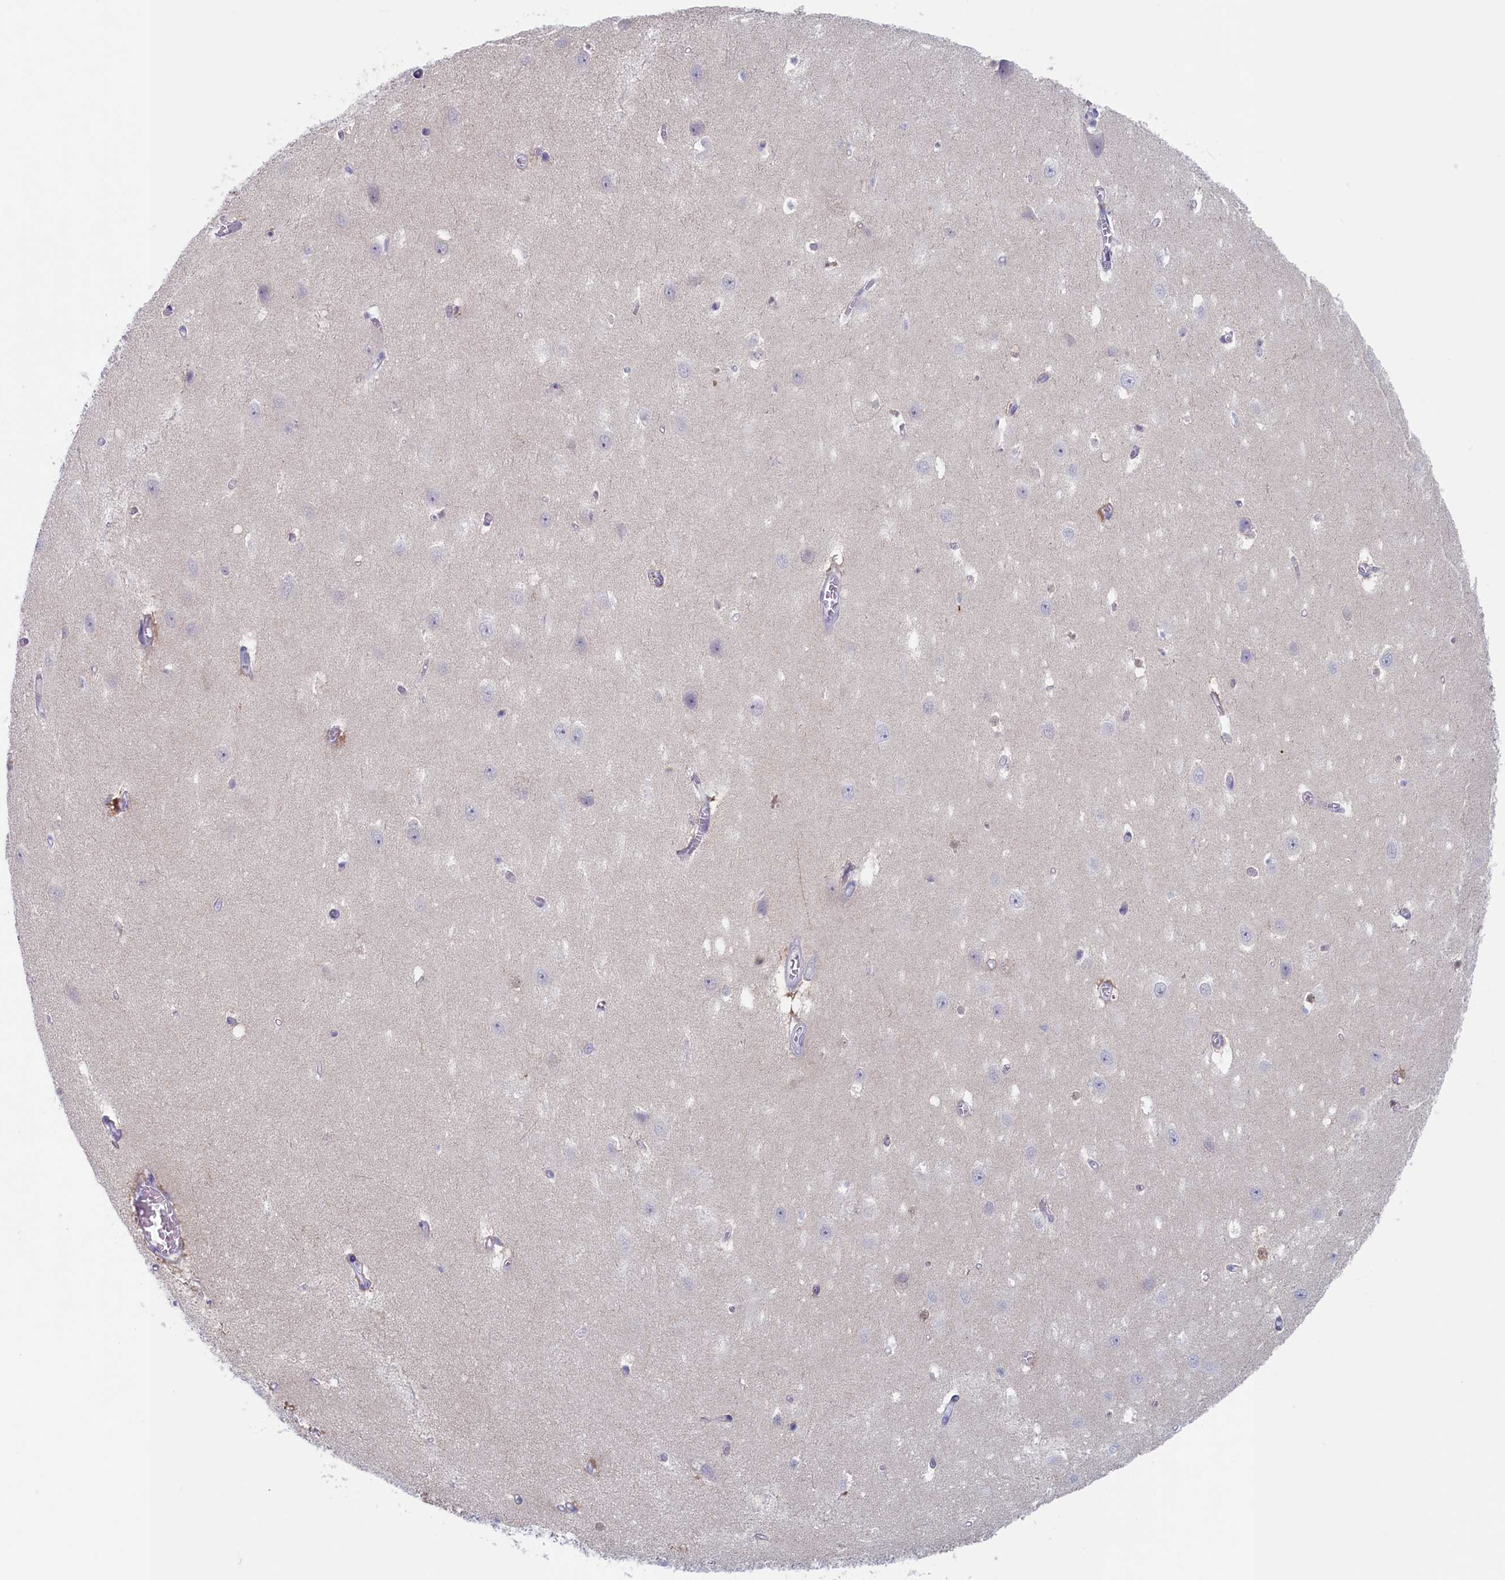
{"staining": {"intensity": "negative", "quantity": "none", "location": "none"}, "tissue": "hippocampus", "cell_type": "Glial cells", "image_type": "normal", "snomed": [{"axis": "morphology", "description": "Normal tissue, NOS"}, {"axis": "topography", "description": "Hippocampus"}], "caption": "Glial cells show no significant protein positivity in unremarkable hippocampus. The staining is performed using DAB (3,3'-diaminobenzidine) brown chromogen with nuclei counter-stained in using hematoxylin.", "gene": "WDR76", "patient": {"sex": "female", "age": 64}}